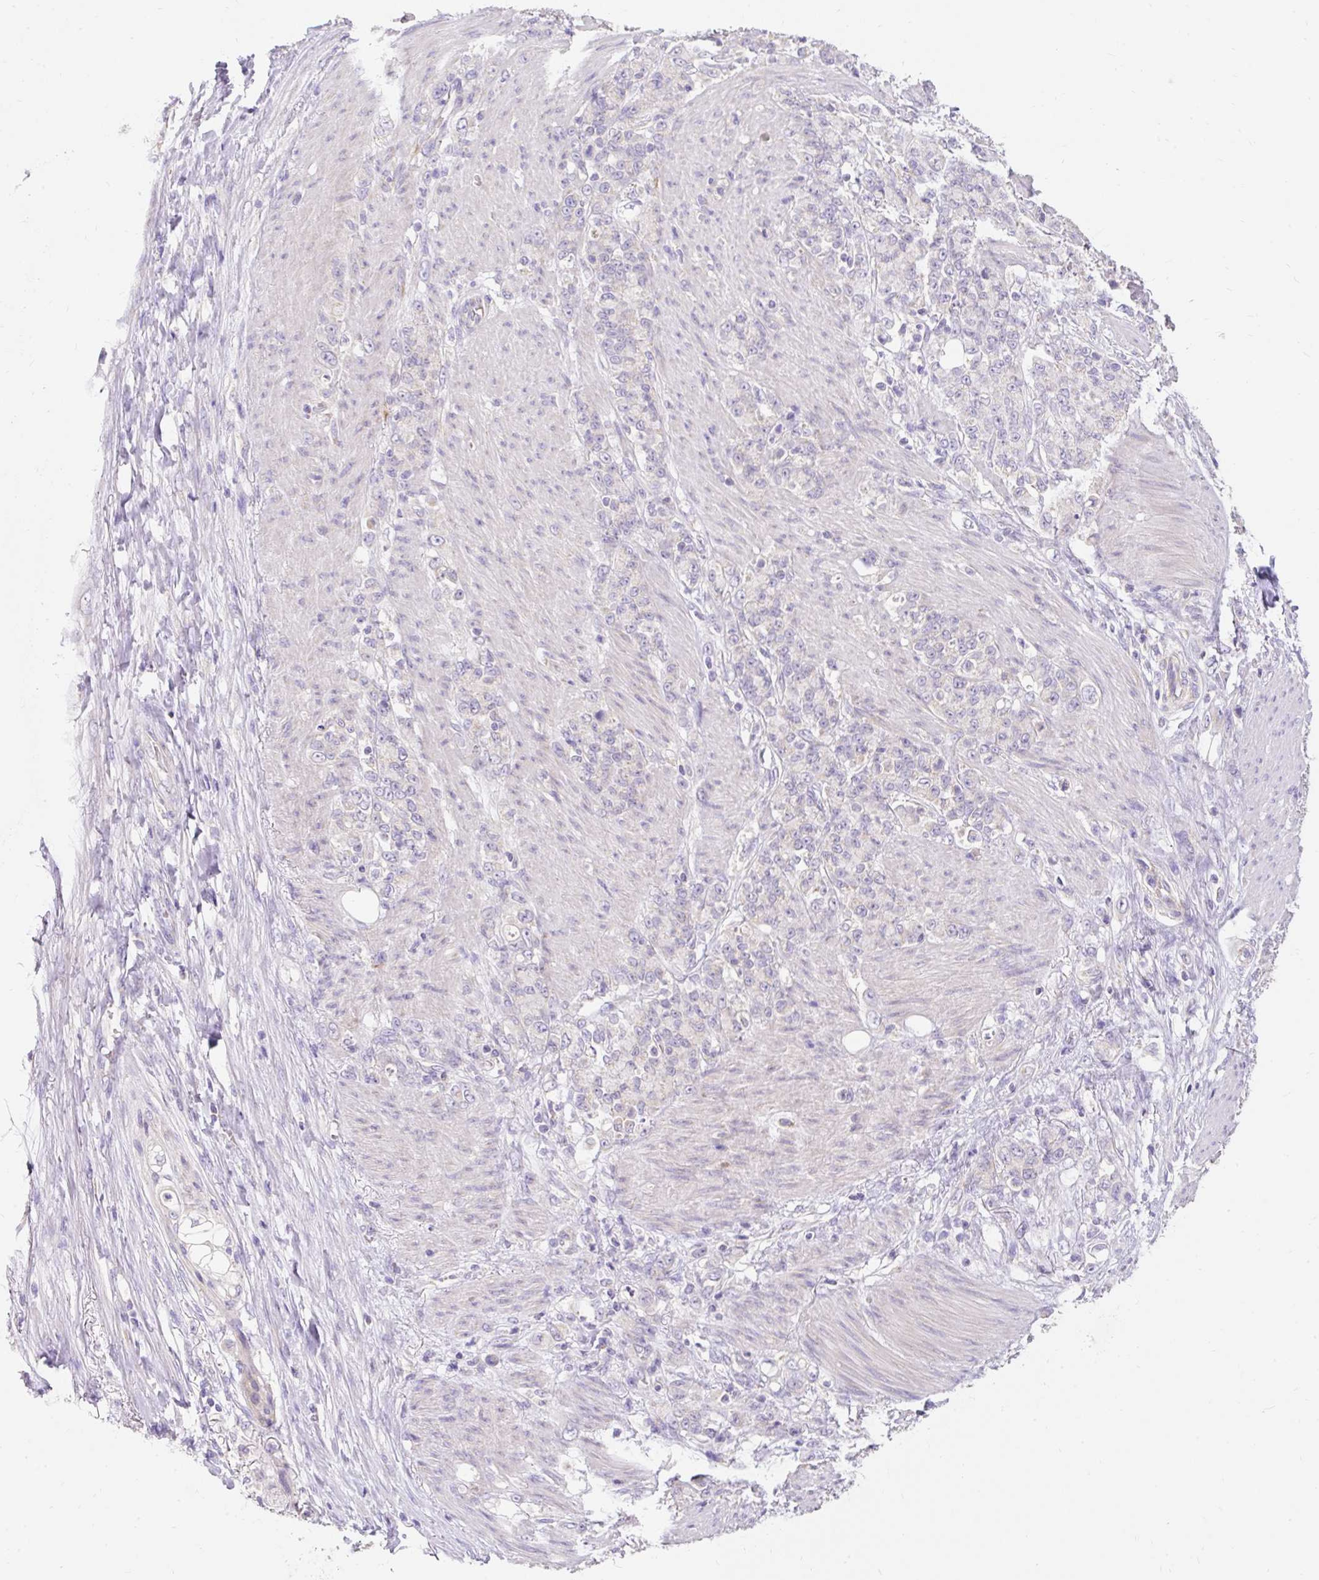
{"staining": {"intensity": "negative", "quantity": "none", "location": "none"}, "tissue": "stomach cancer", "cell_type": "Tumor cells", "image_type": "cancer", "snomed": [{"axis": "morphology", "description": "Adenocarcinoma, NOS"}, {"axis": "topography", "description": "Stomach"}], "caption": "Immunohistochemistry of human adenocarcinoma (stomach) reveals no positivity in tumor cells.", "gene": "PMAIP1", "patient": {"sex": "female", "age": 79}}